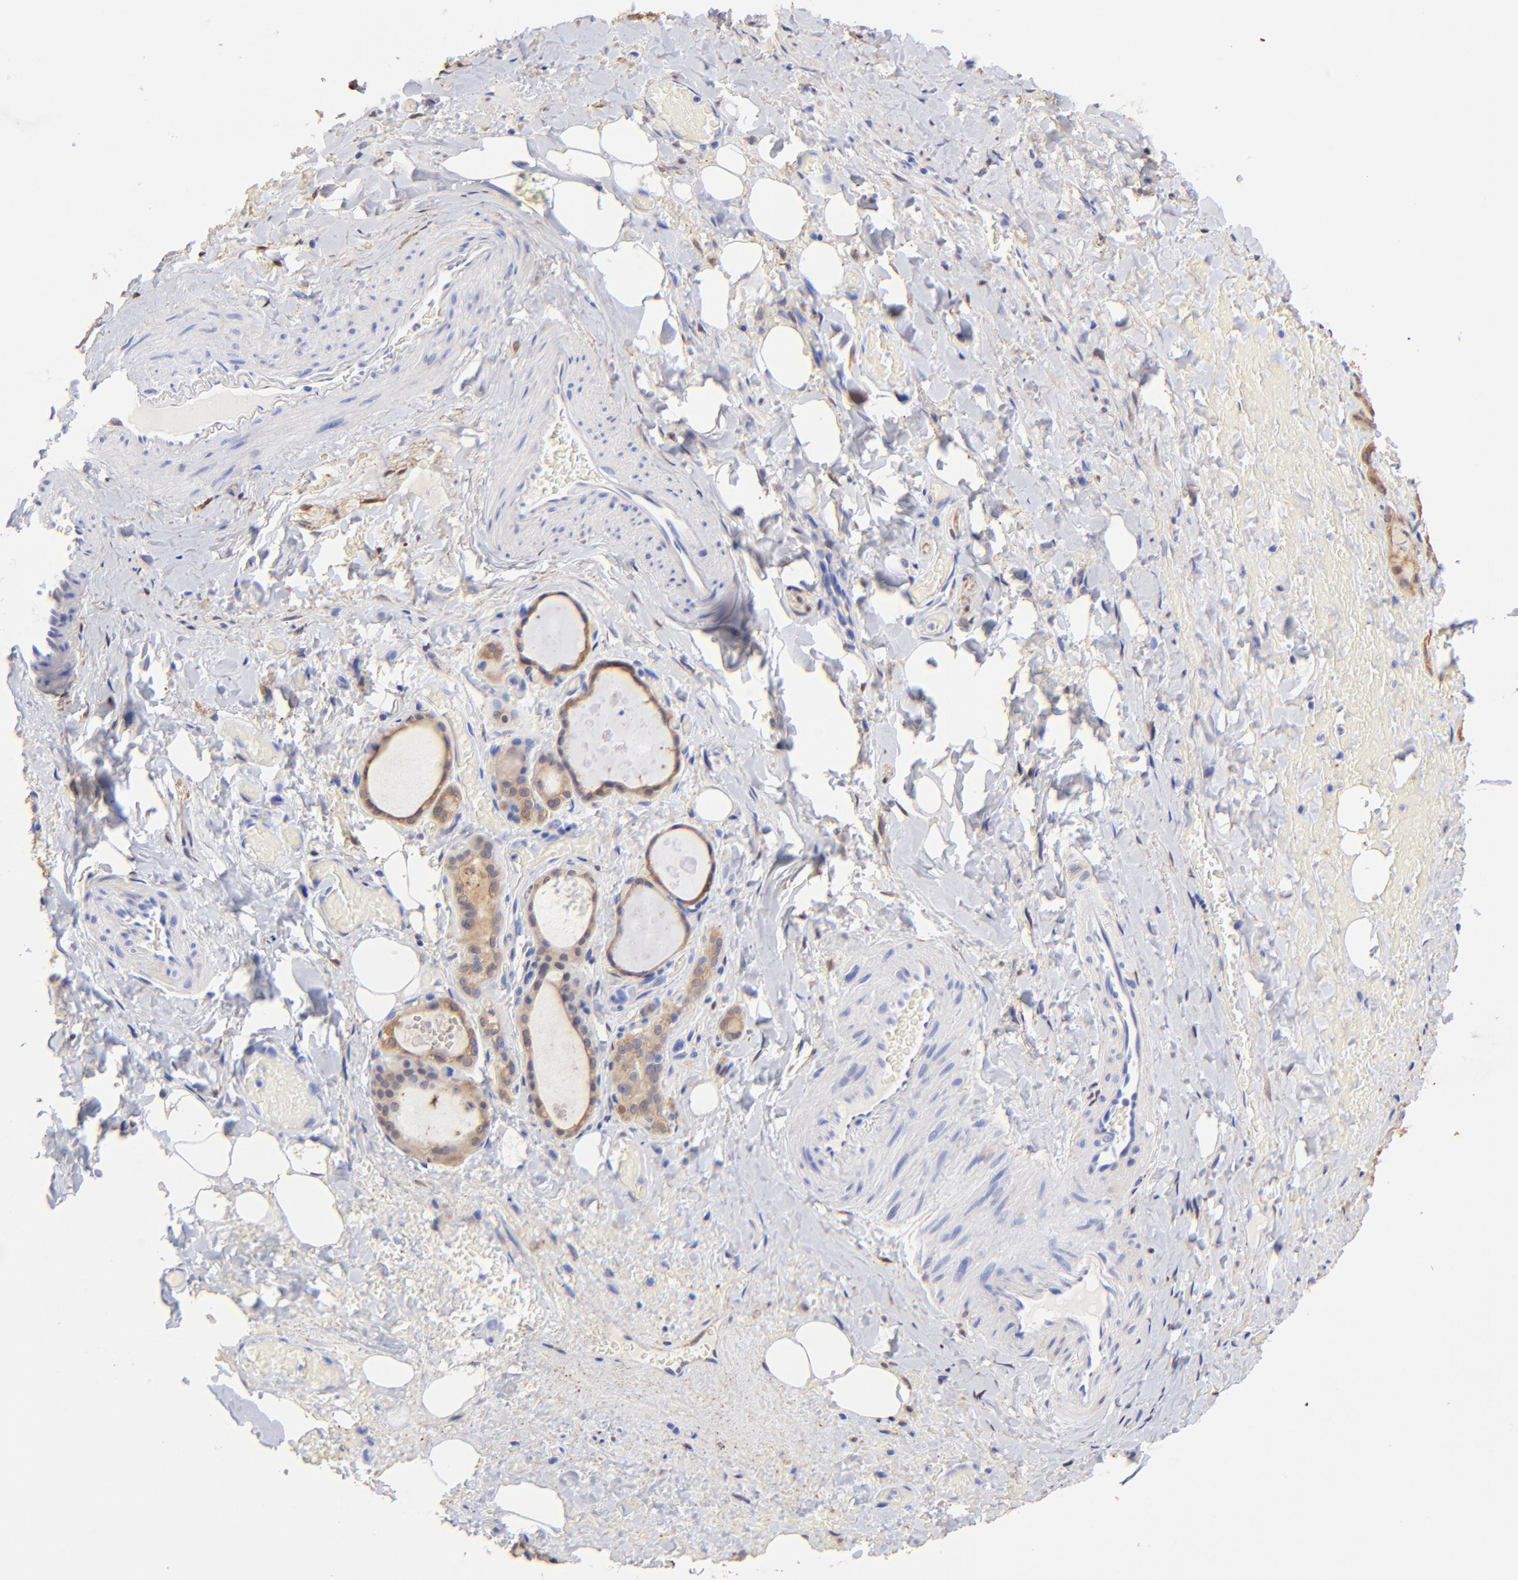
{"staining": {"intensity": "moderate", "quantity": ">75%", "location": "cytoplasmic/membranous"}, "tissue": "thyroid gland", "cell_type": "Glandular cells", "image_type": "normal", "snomed": [{"axis": "morphology", "description": "Normal tissue, NOS"}, {"axis": "topography", "description": "Thyroid gland"}], "caption": "A brown stain shows moderate cytoplasmic/membranous positivity of a protein in glandular cells of unremarkable thyroid gland. The protein of interest is stained brown, and the nuclei are stained in blue (DAB (3,3'-diaminobenzidine) IHC with brightfield microscopy, high magnification).", "gene": "ALDH1A1", "patient": {"sex": "male", "age": 61}}